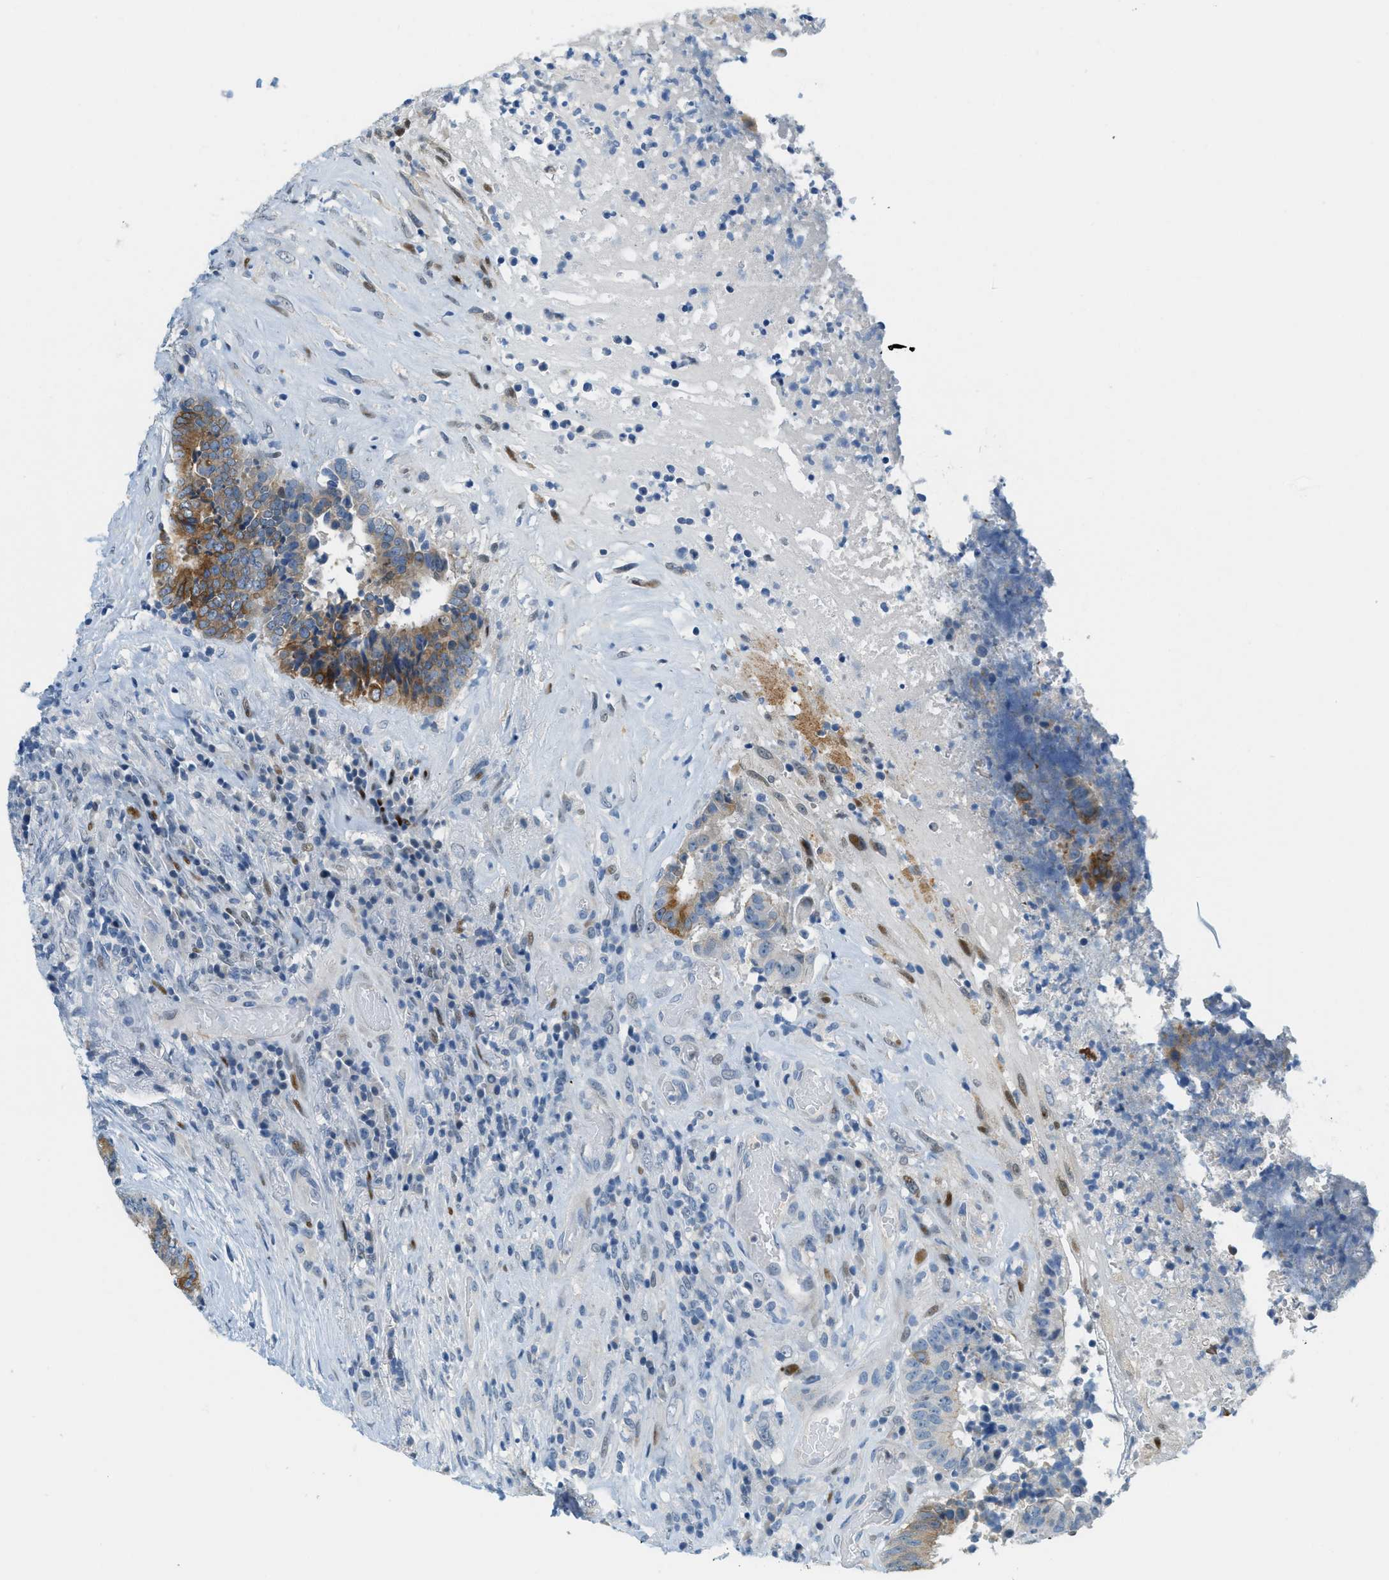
{"staining": {"intensity": "moderate", "quantity": "25%-75%", "location": "cytoplasmic/membranous"}, "tissue": "colorectal cancer", "cell_type": "Tumor cells", "image_type": "cancer", "snomed": [{"axis": "morphology", "description": "Adenocarcinoma, NOS"}, {"axis": "topography", "description": "Rectum"}], "caption": "Moderate cytoplasmic/membranous positivity for a protein is seen in approximately 25%-75% of tumor cells of colorectal adenocarcinoma using IHC.", "gene": "CYP4X1", "patient": {"sex": "male", "age": 72}}